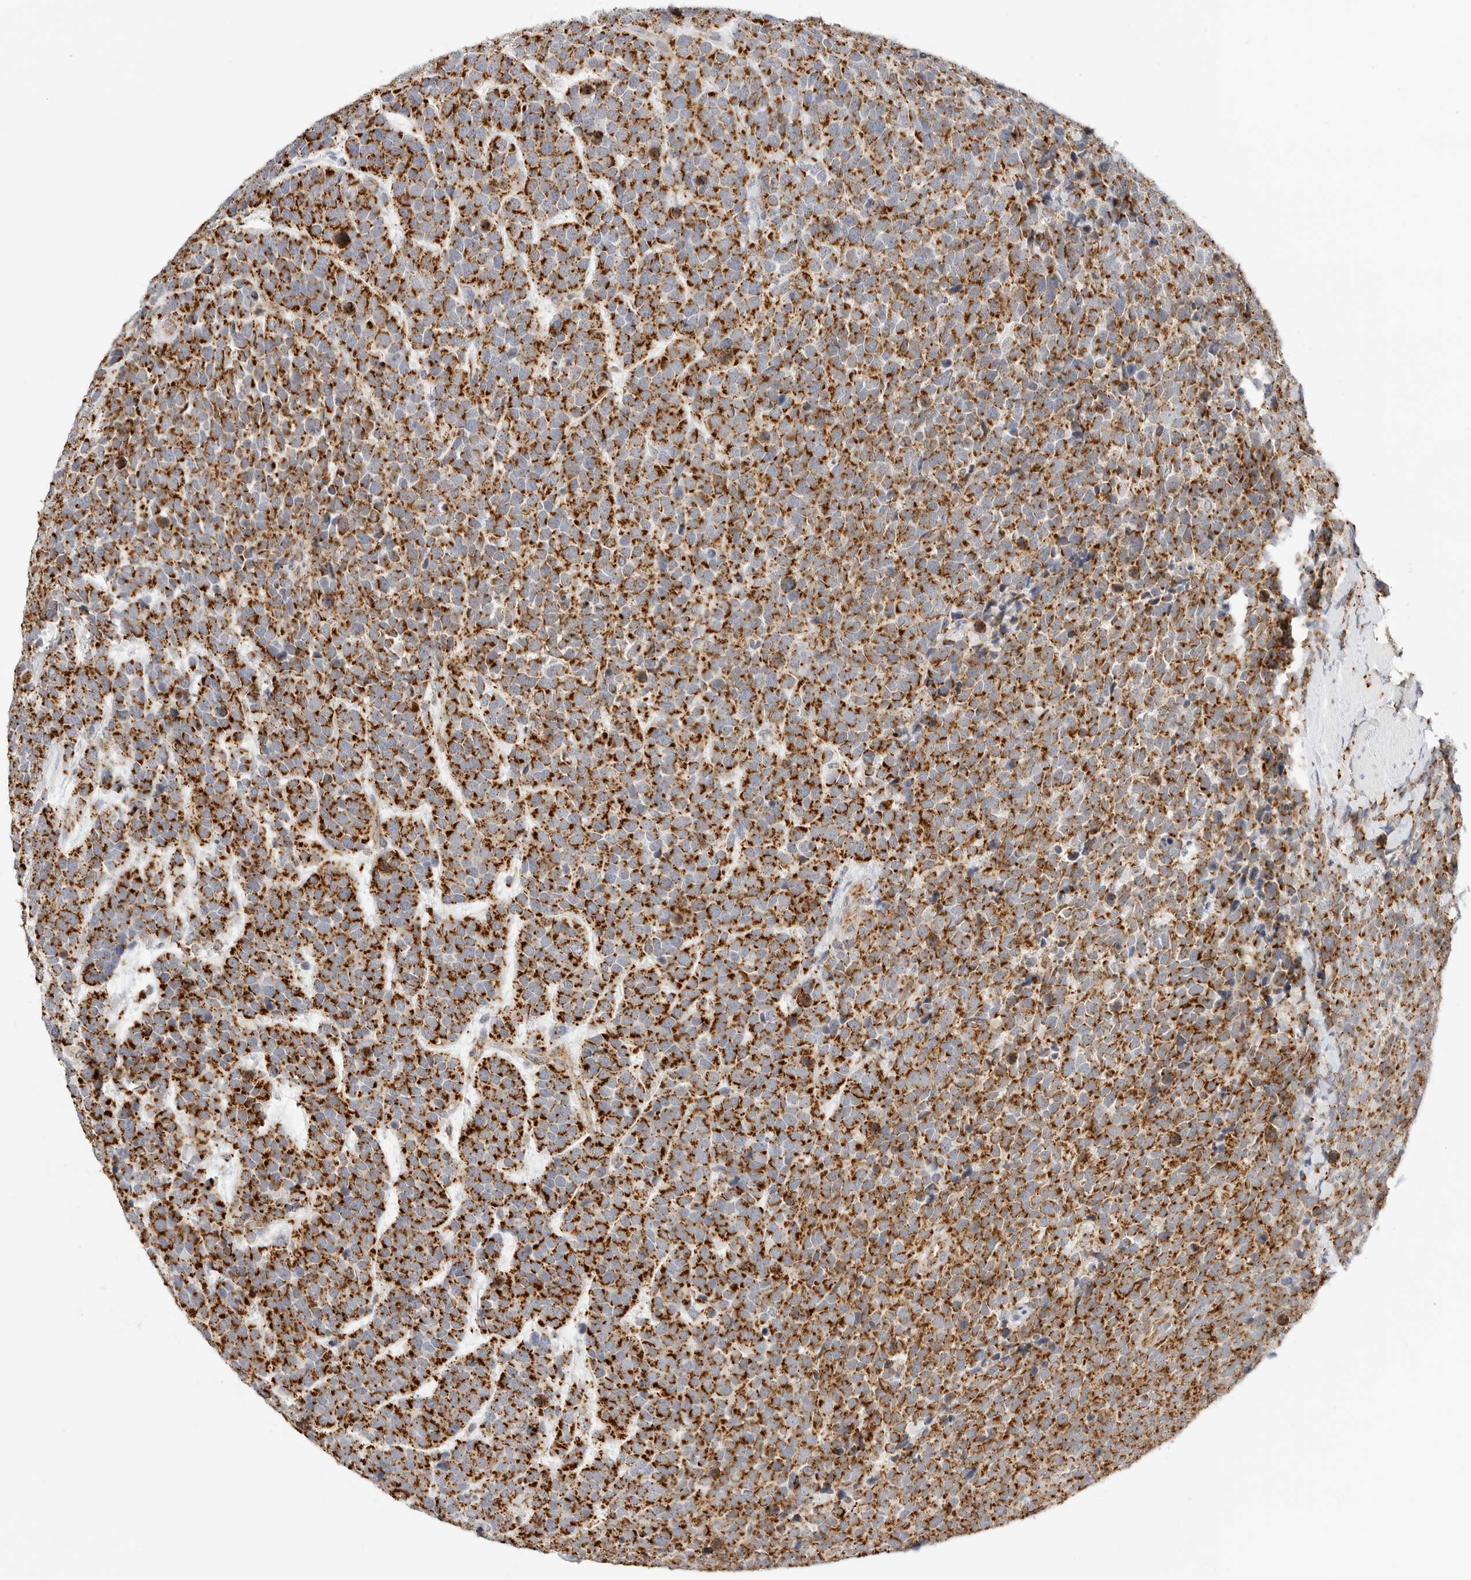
{"staining": {"intensity": "strong", "quantity": ">75%", "location": "cytoplasmic/membranous"}, "tissue": "urothelial cancer", "cell_type": "Tumor cells", "image_type": "cancer", "snomed": [{"axis": "morphology", "description": "Urothelial carcinoma, High grade"}, {"axis": "topography", "description": "Urinary bladder"}], "caption": "Immunohistochemistry of human urothelial carcinoma (high-grade) reveals high levels of strong cytoplasmic/membranous expression in about >75% of tumor cells. The protein of interest is shown in brown color, while the nuclei are stained blue.", "gene": "RC3H1", "patient": {"sex": "female", "age": 82}}